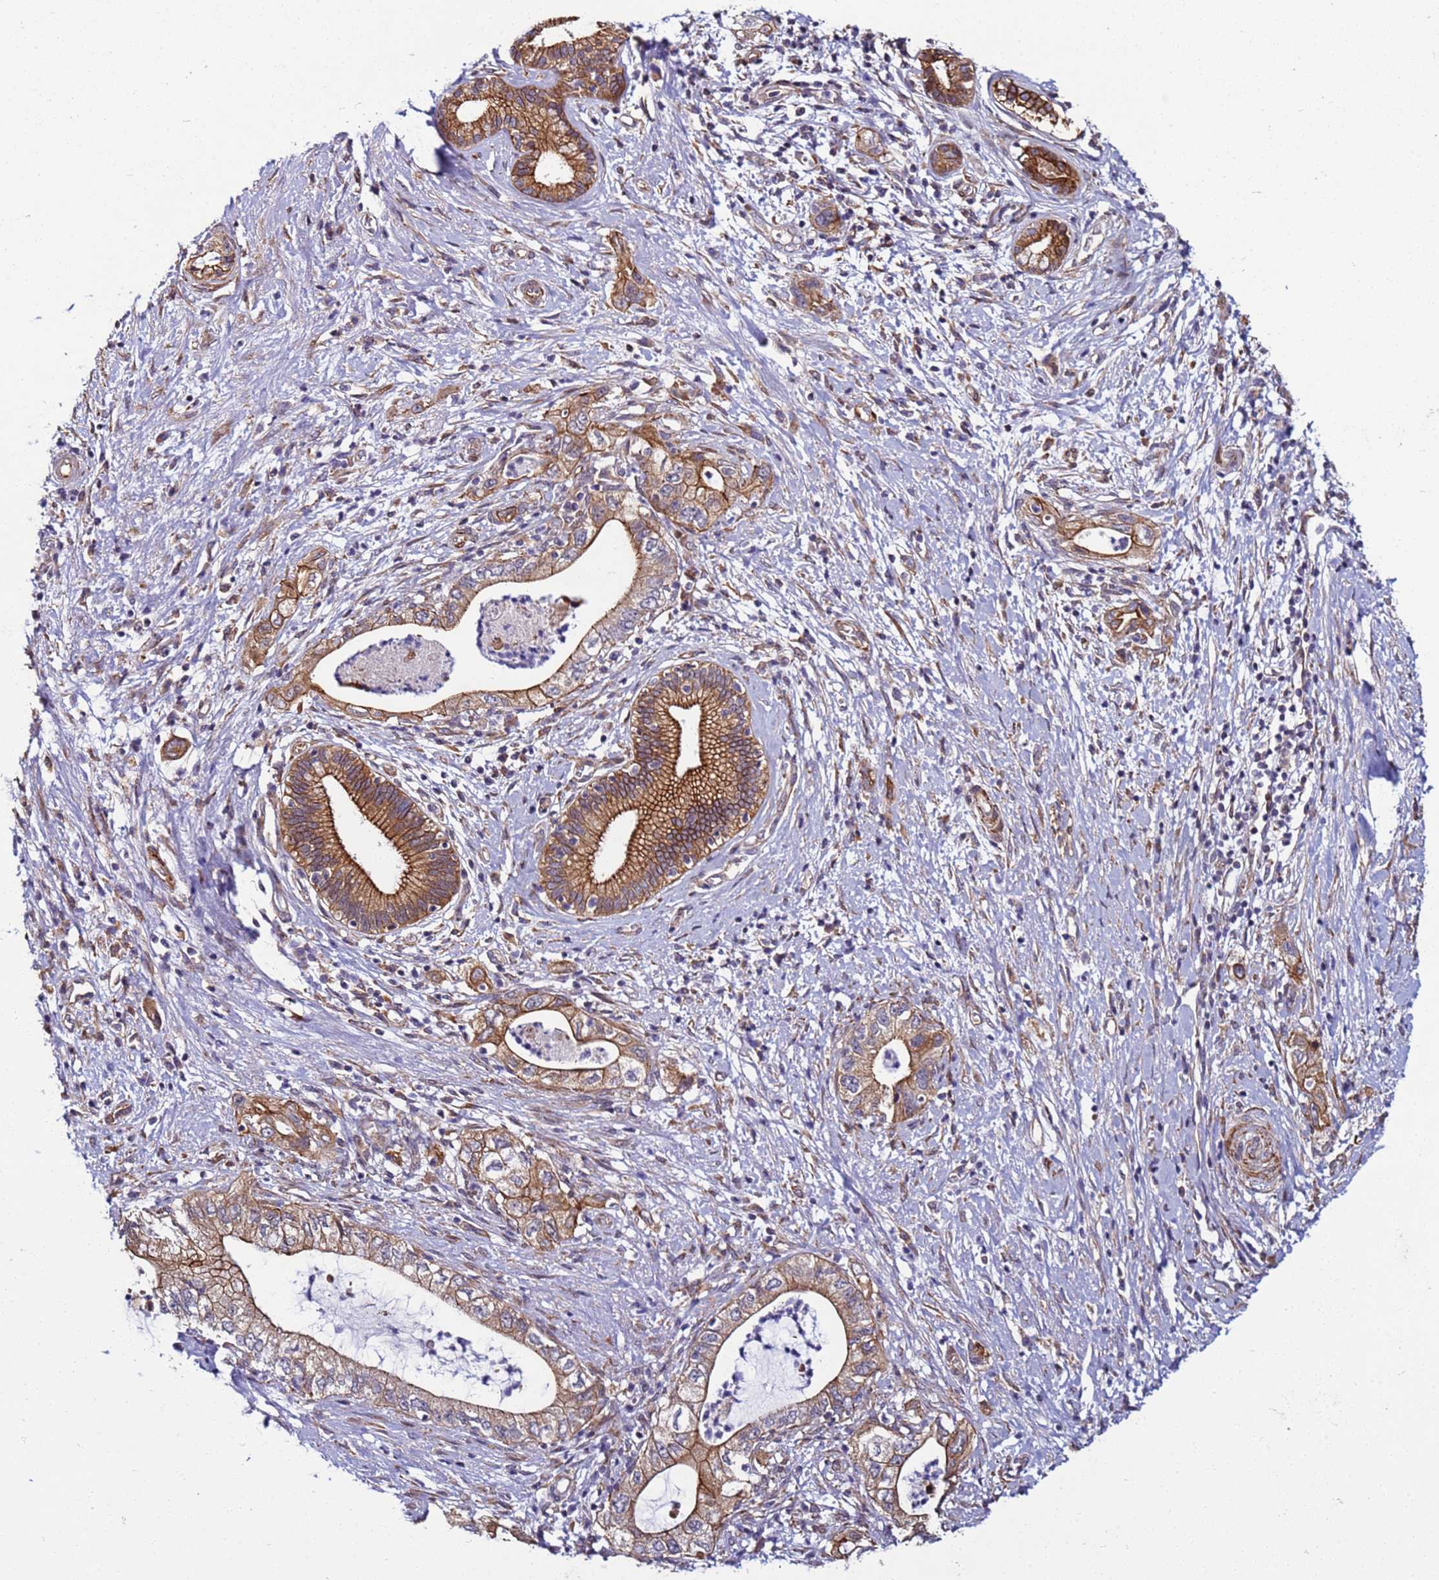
{"staining": {"intensity": "moderate", "quantity": ">75%", "location": "cytoplasmic/membranous"}, "tissue": "pancreatic cancer", "cell_type": "Tumor cells", "image_type": "cancer", "snomed": [{"axis": "morphology", "description": "Adenocarcinoma, NOS"}, {"axis": "topography", "description": "Pancreas"}], "caption": "There is medium levels of moderate cytoplasmic/membranous positivity in tumor cells of pancreatic adenocarcinoma, as demonstrated by immunohistochemical staining (brown color).", "gene": "MCRIP1", "patient": {"sex": "female", "age": 73}}